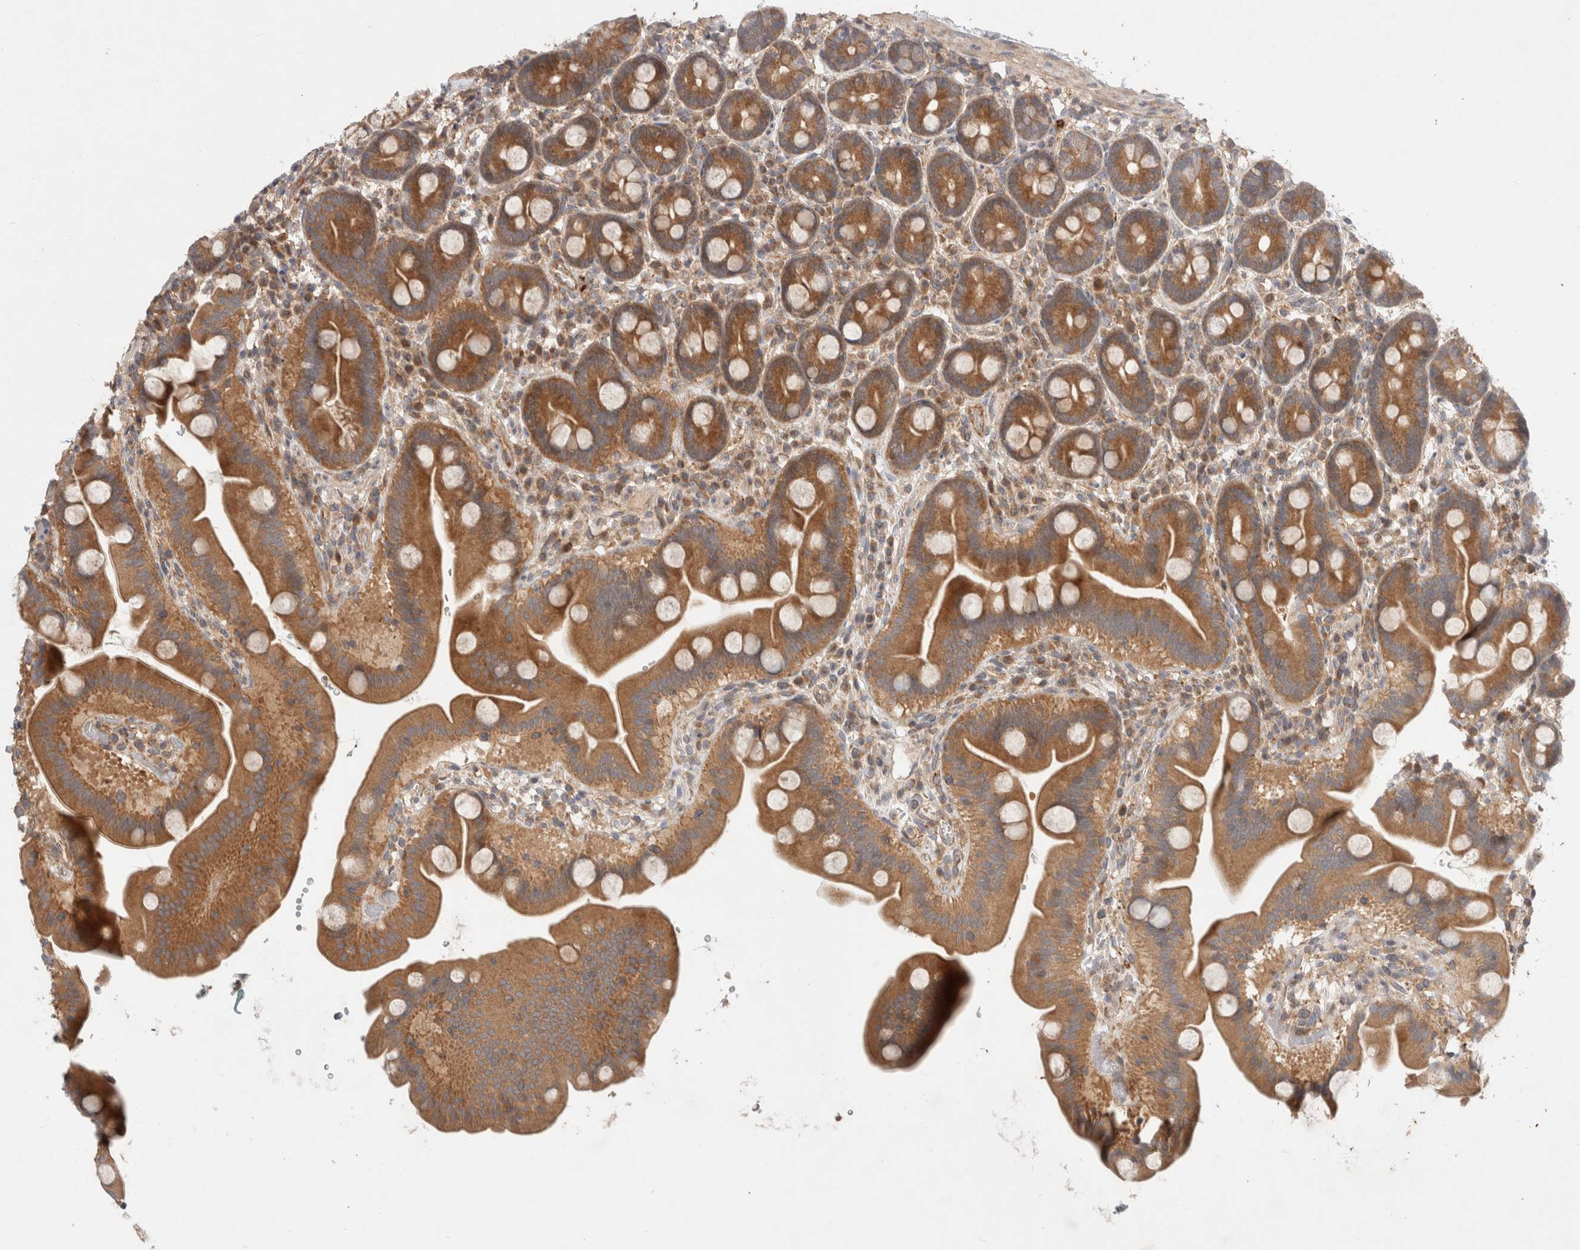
{"staining": {"intensity": "moderate", "quantity": ">75%", "location": "cytoplasmic/membranous"}, "tissue": "duodenum", "cell_type": "Glandular cells", "image_type": "normal", "snomed": [{"axis": "morphology", "description": "Normal tissue, NOS"}, {"axis": "topography", "description": "Duodenum"}], "caption": "Duodenum stained with DAB (3,3'-diaminobenzidine) immunohistochemistry exhibits medium levels of moderate cytoplasmic/membranous staining in about >75% of glandular cells.", "gene": "HROB", "patient": {"sex": "male", "age": 54}}